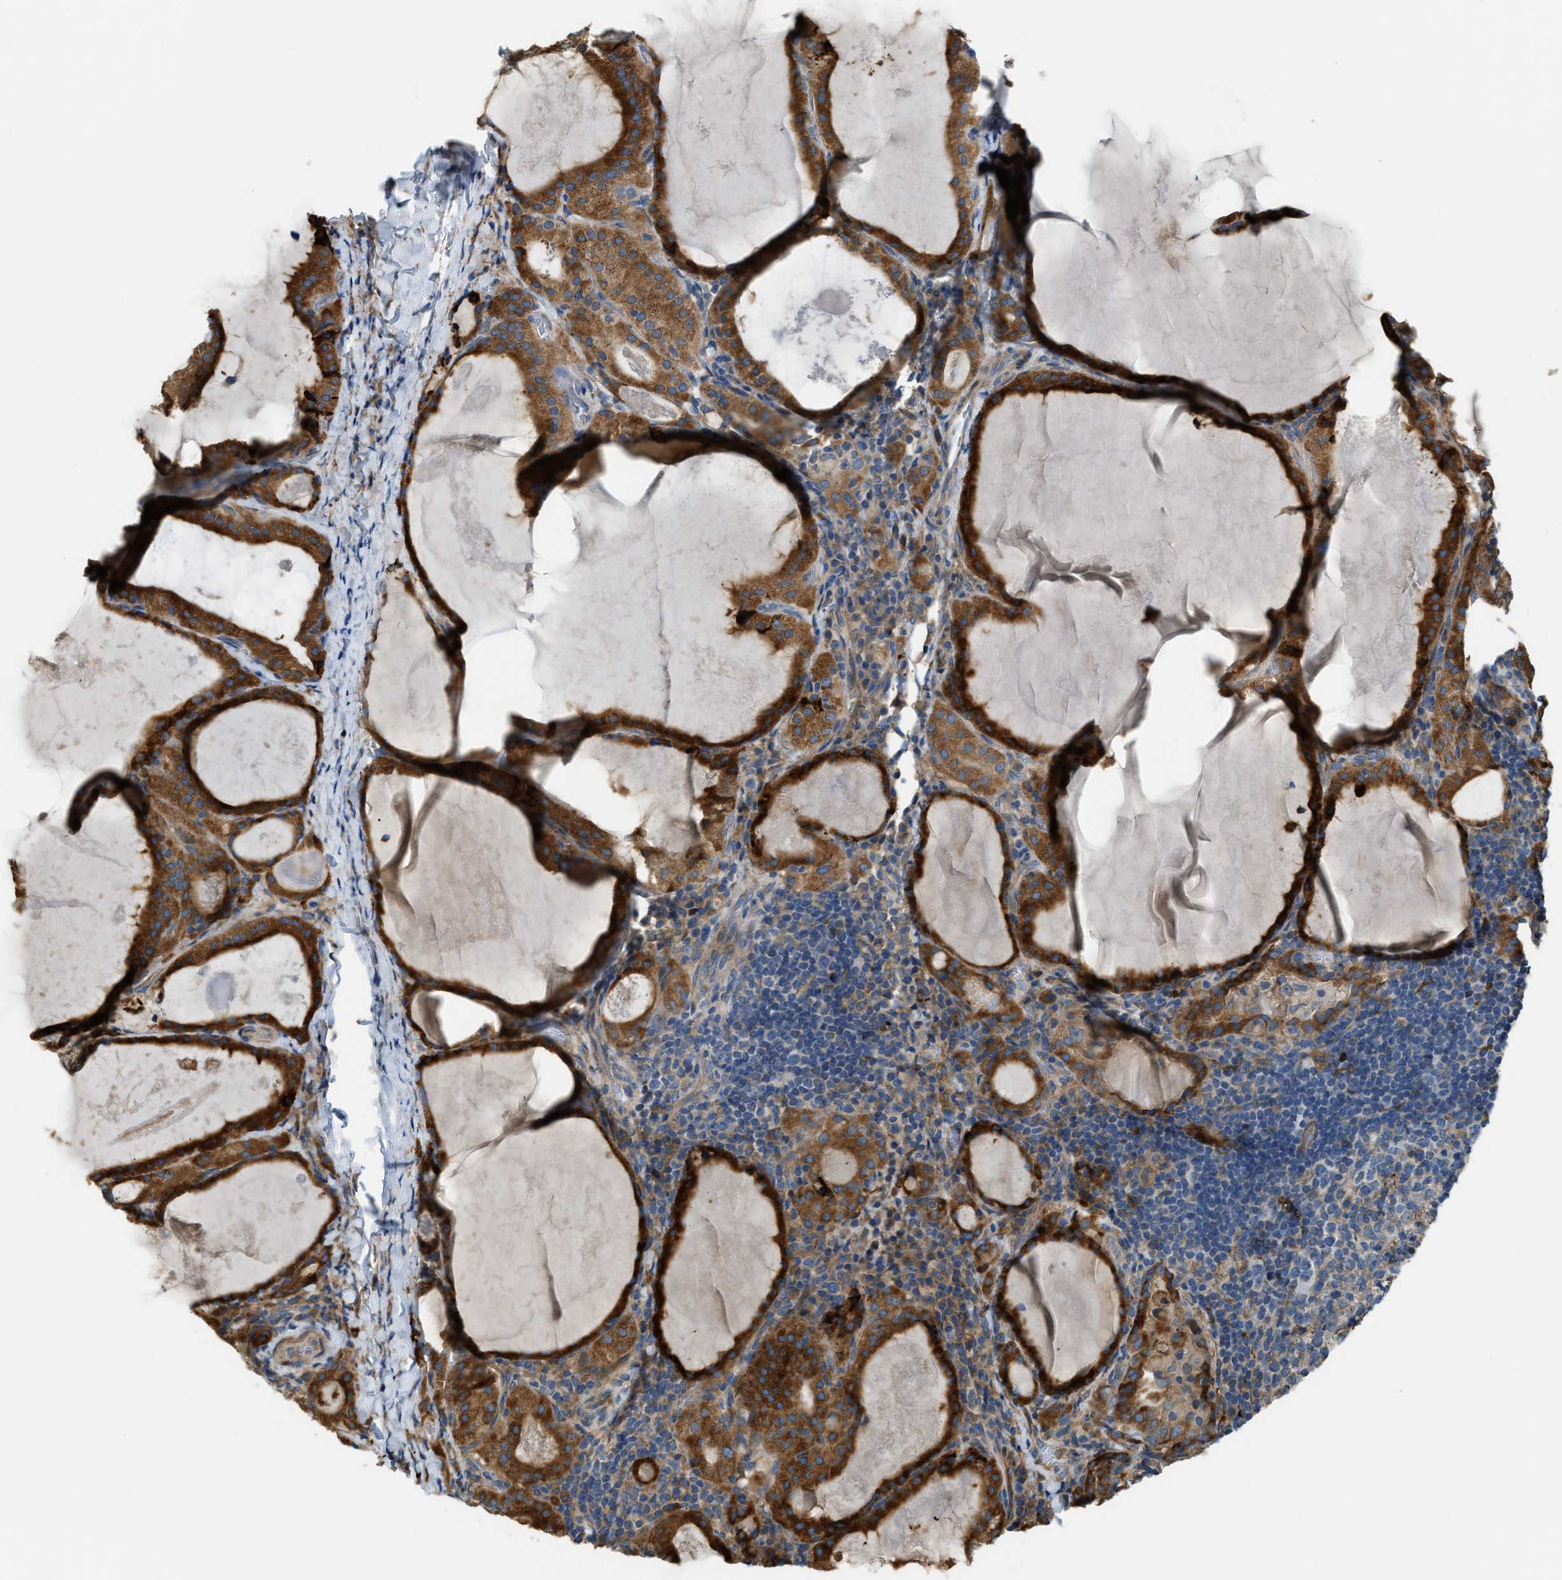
{"staining": {"intensity": "strong", "quantity": ">75%", "location": "cytoplasmic/membranous"}, "tissue": "thyroid cancer", "cell_type": "Tumor cells", "image_type": "cancer", "snomed": [{"axis": "morphology", "description": "Papillary adenocarcinoma, NOS"}, {"axis": "topography", "description": "Thyroid gland"}], "caption": "Immunohistochemistry (IHC) (DAB) staining of thyroid cancer displays strong cytoplasmic/membranous protein positivity in approximately >75% of tumor cells.", "gene": "TMEM68", "patient": {"sex": "female", "age": 42}}